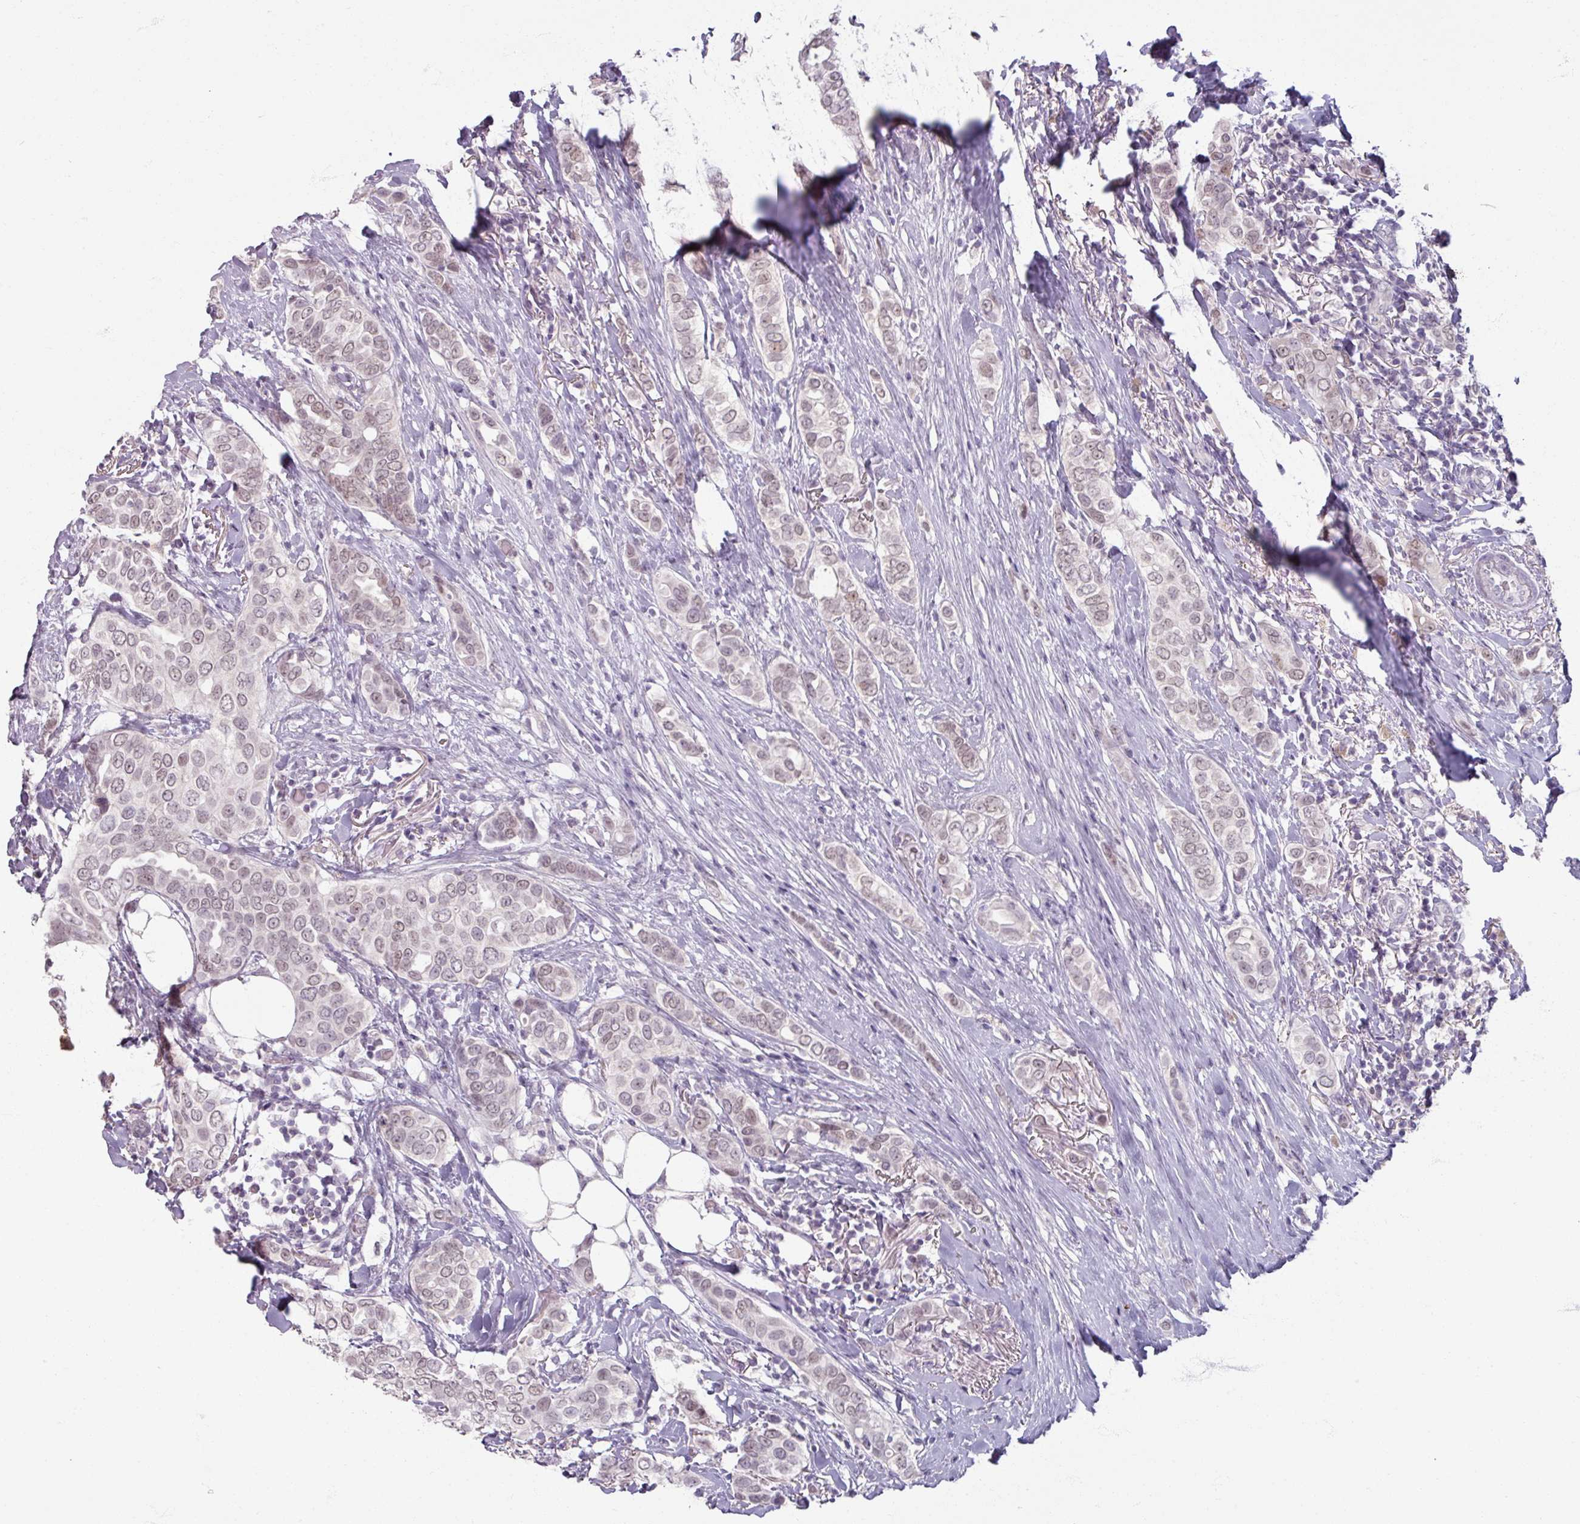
{"staining": {"intensity": "weak", "quantity": "25%-75%", "location": "nuclear"}, "tissue": "breast cancer", "cell_type": "Tumor cells", "image_type": "cancer", "snomed": [{"axis": "morphology", "description": "Lobular carcinoma"}, {"axis": "topography", "description": "Breast"}], "caption": "The image demonstrates a brown stain indicating the presence of a protein in the nuclear of tumor cells in breast lobular carcinoma.", "gene": "SOX11", "patient": {"sex": "female", "age": 51}}